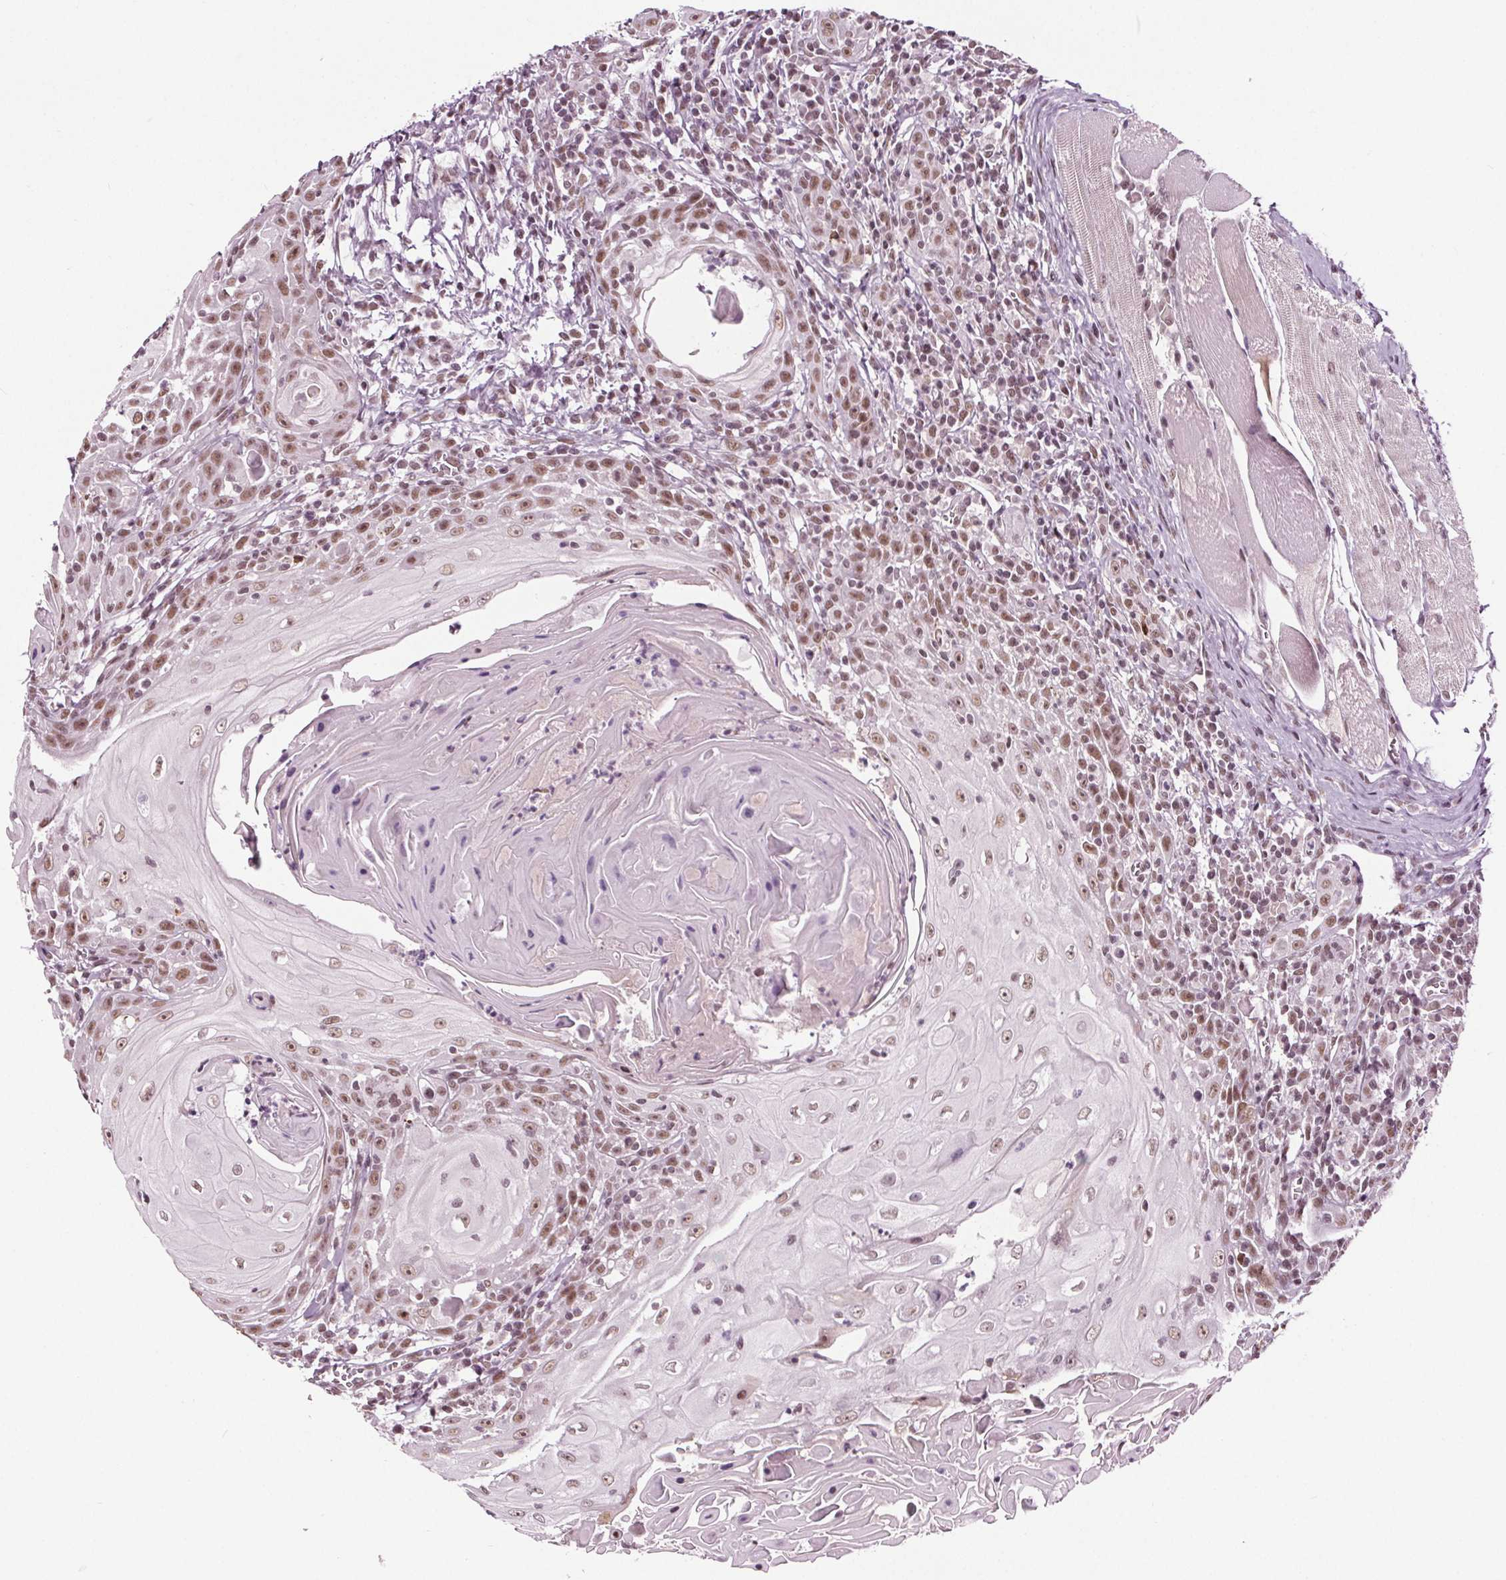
{"staining": {"intensity": "moderate", "quantity": ">75%", "location": "nuclear"}, "tissue": "head and neck cancer", "cell_type": "Tumor cells", "image_type": "cancer", "snomed": [{"axis": "morphology", "description": "Squamous cell carcinoma, NOS"}, {"axis": "topography", "description": "Head-Neck"}], "caption": "Head and neck squamous cell carcinoma tissue shows moderate nuclear staining in approximately >75% of tumor cells, visualized by immunohistochemistry.", "gene": "IWS1", "patient": {"sex": "male", "age": 52}}